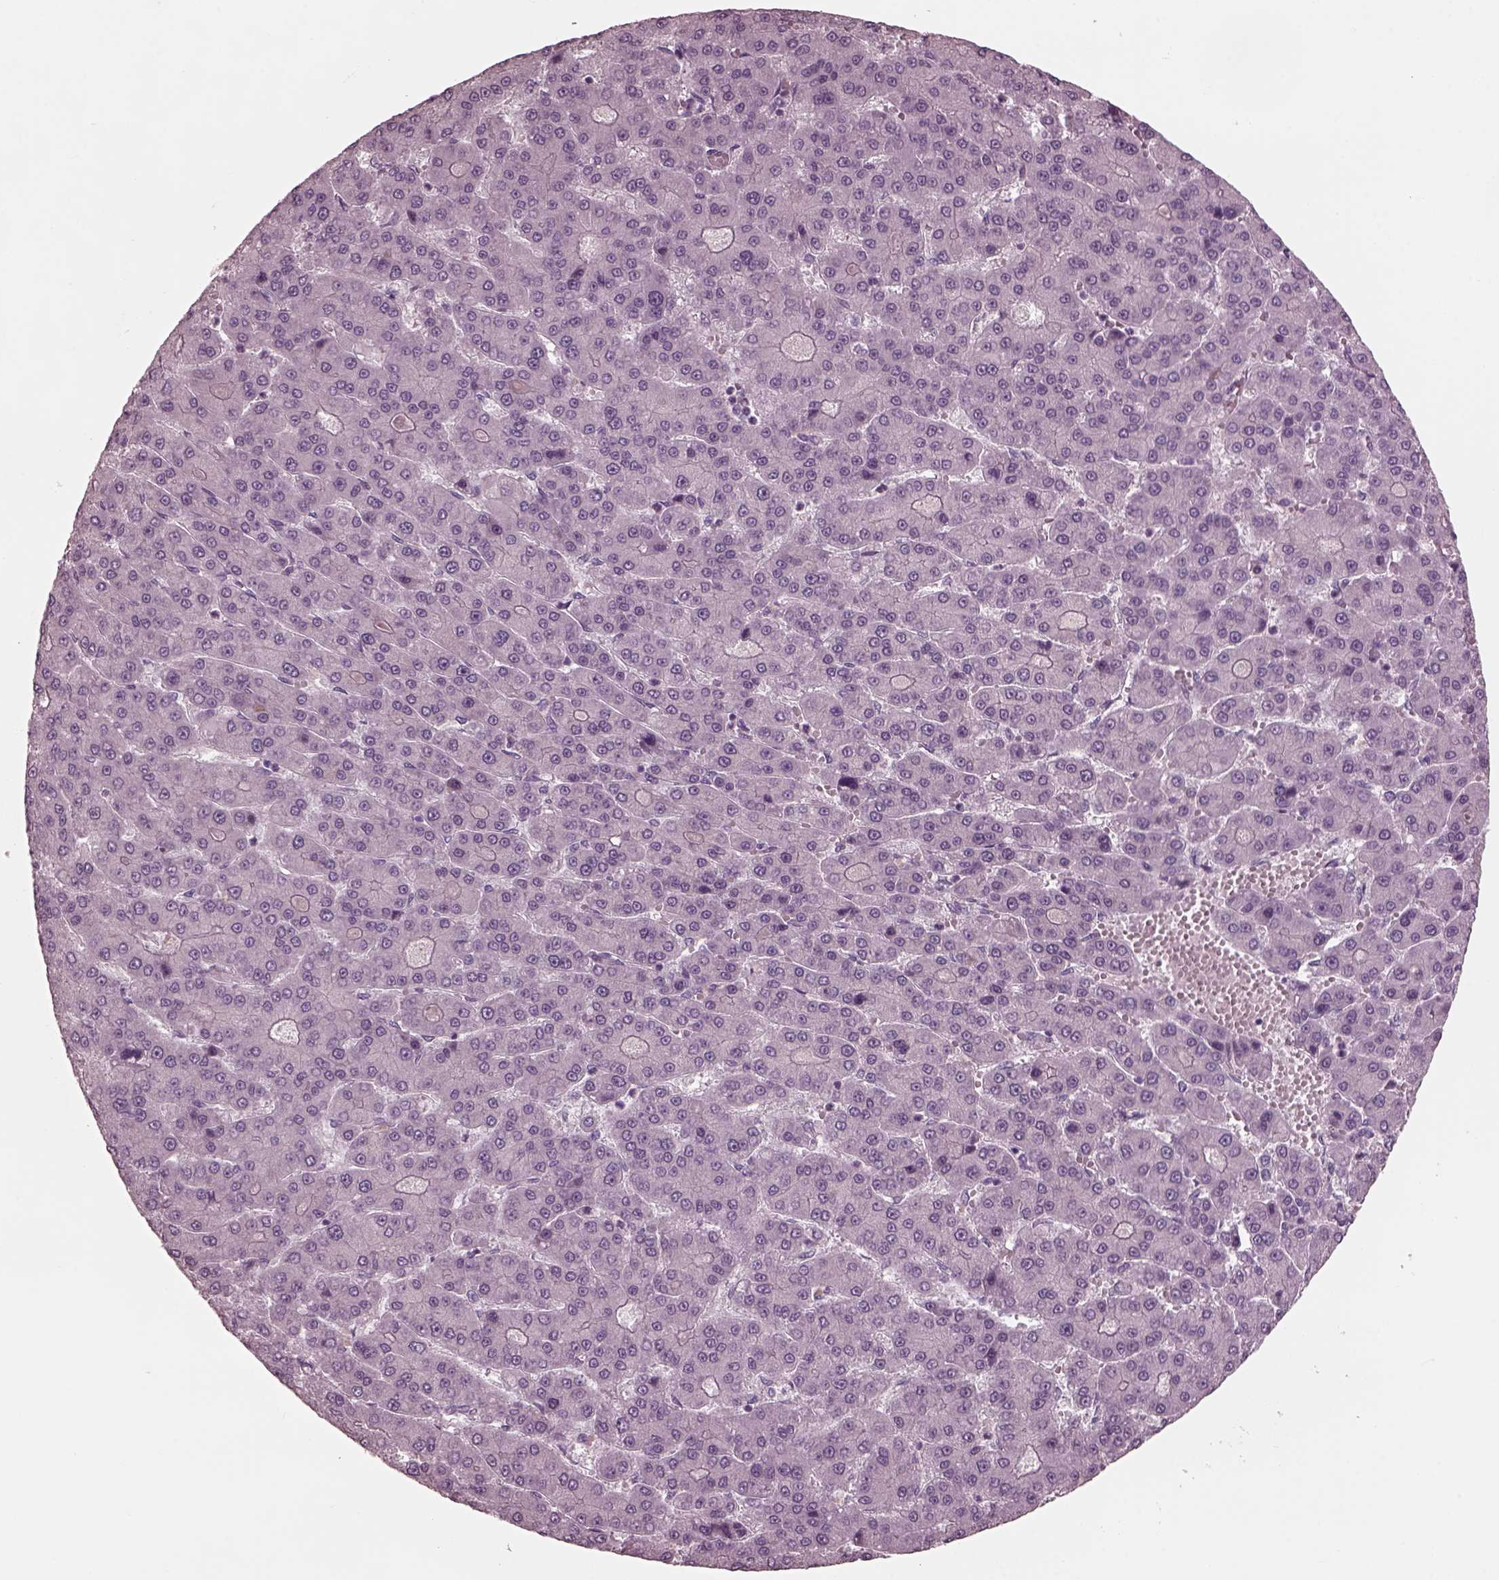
{"staining": {"intensity": "negative", "quantity": "none", "location": "none"}, "tissue": "liver cancer", "cell_type": "Tumor cells", "image_type": "cancer", "snomed": [{"axis": "morphology", "description": "Carcinoma, Hepatocellular, NOS"}, {"axis": "topography", "description": "Liver"}], "caption": "Immunohistochemistry of human hepatocellular carcinoma (liver) exhibits no positivity in tumor cells.", "gene": "YY2", "patient": {"sex": "male", "age": 70}}